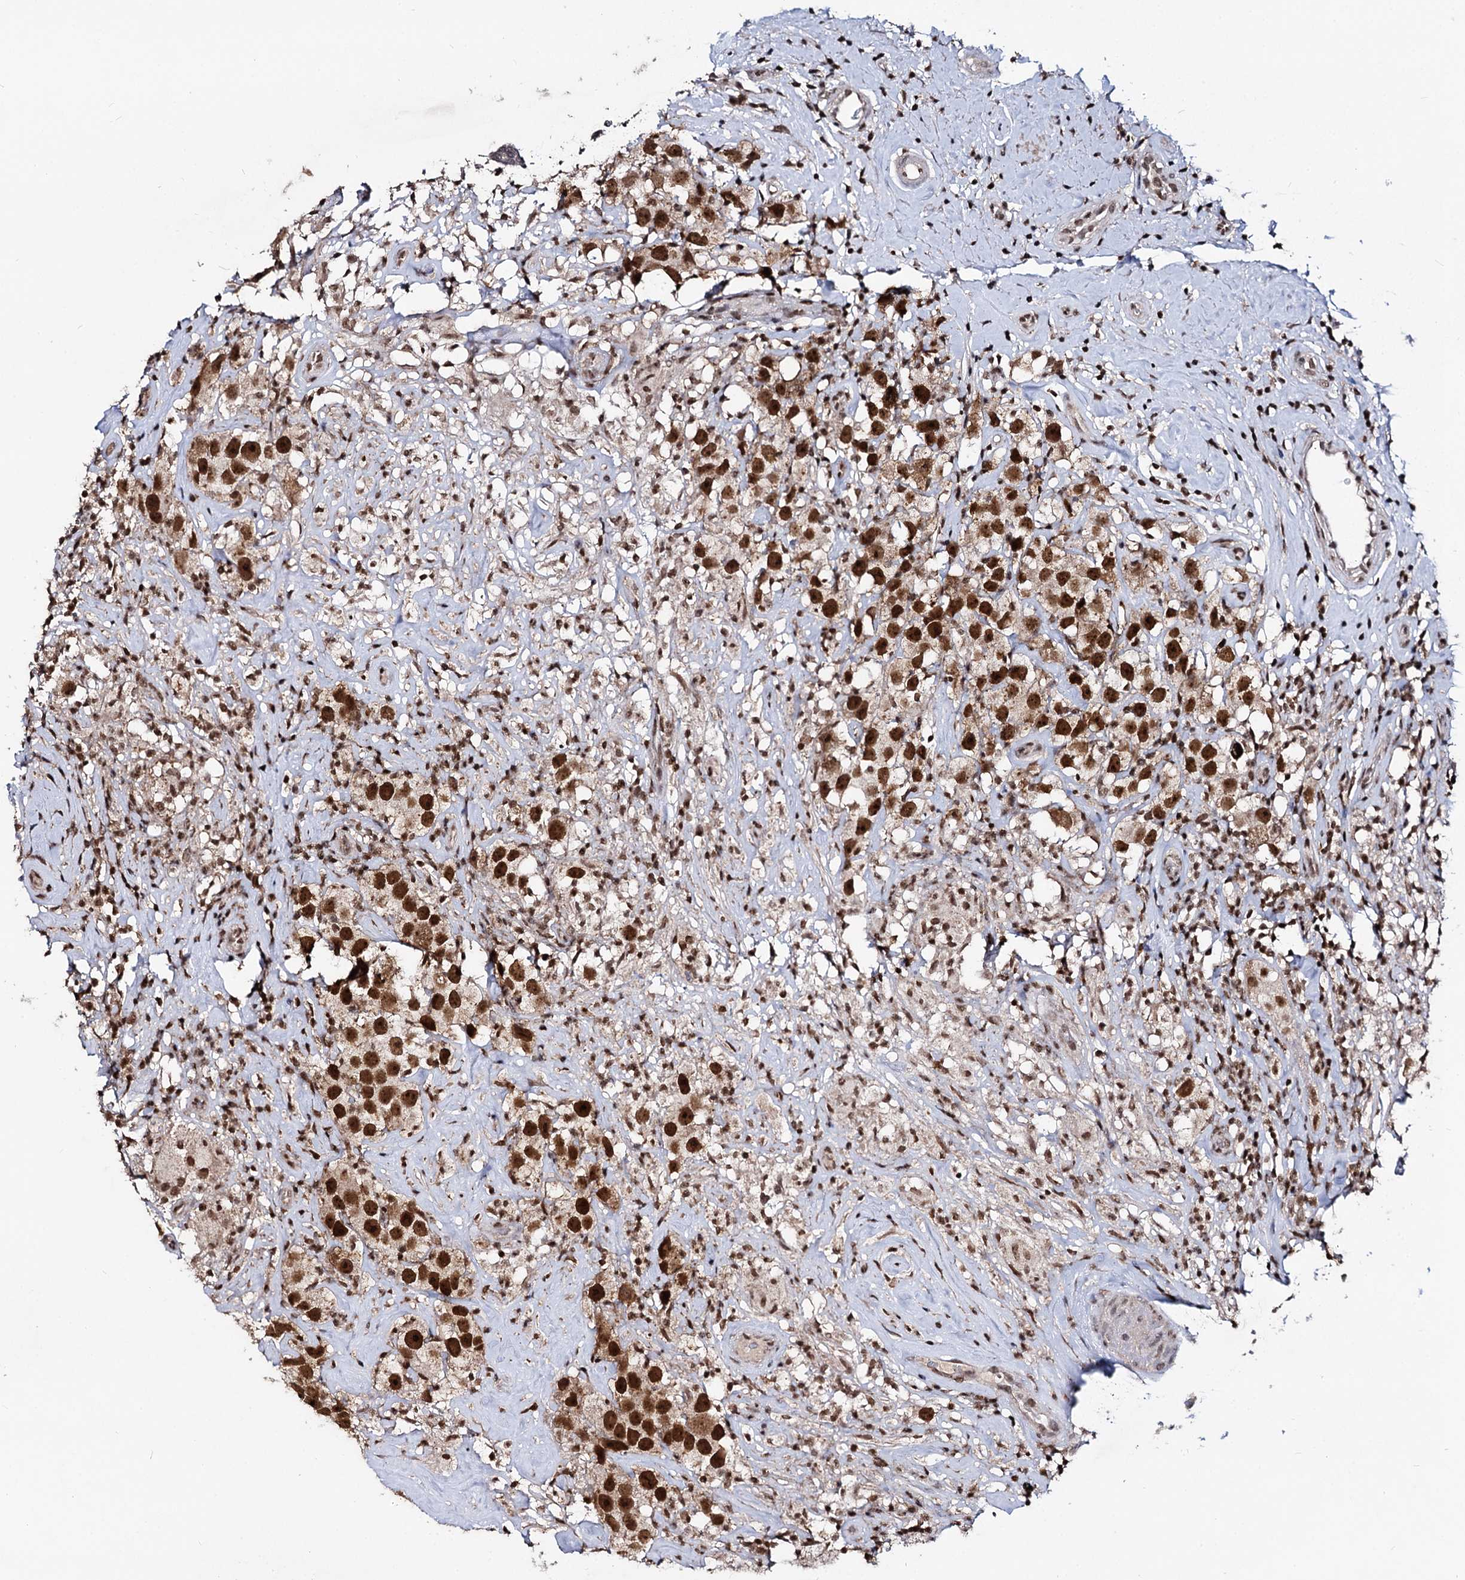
{"staining": {"intensity": "strong", "quantity": ">75%", "location": "nuclear"}, "tissue": "testis cancer", "cell_type": "Tumor cells", "image_type": "cancer", "snomed": [{"axis": "morphology", "description": "Seminoma, NOS"}, {"axis": "topography", "description": "Testis"}], "caption": "An image of testis cancer (seminoma) stained for a protein shows strong nuclear brown staining in tumor cells.", "gene": "SMCHD1", "patient": {"sex": "male", "age": 49}}